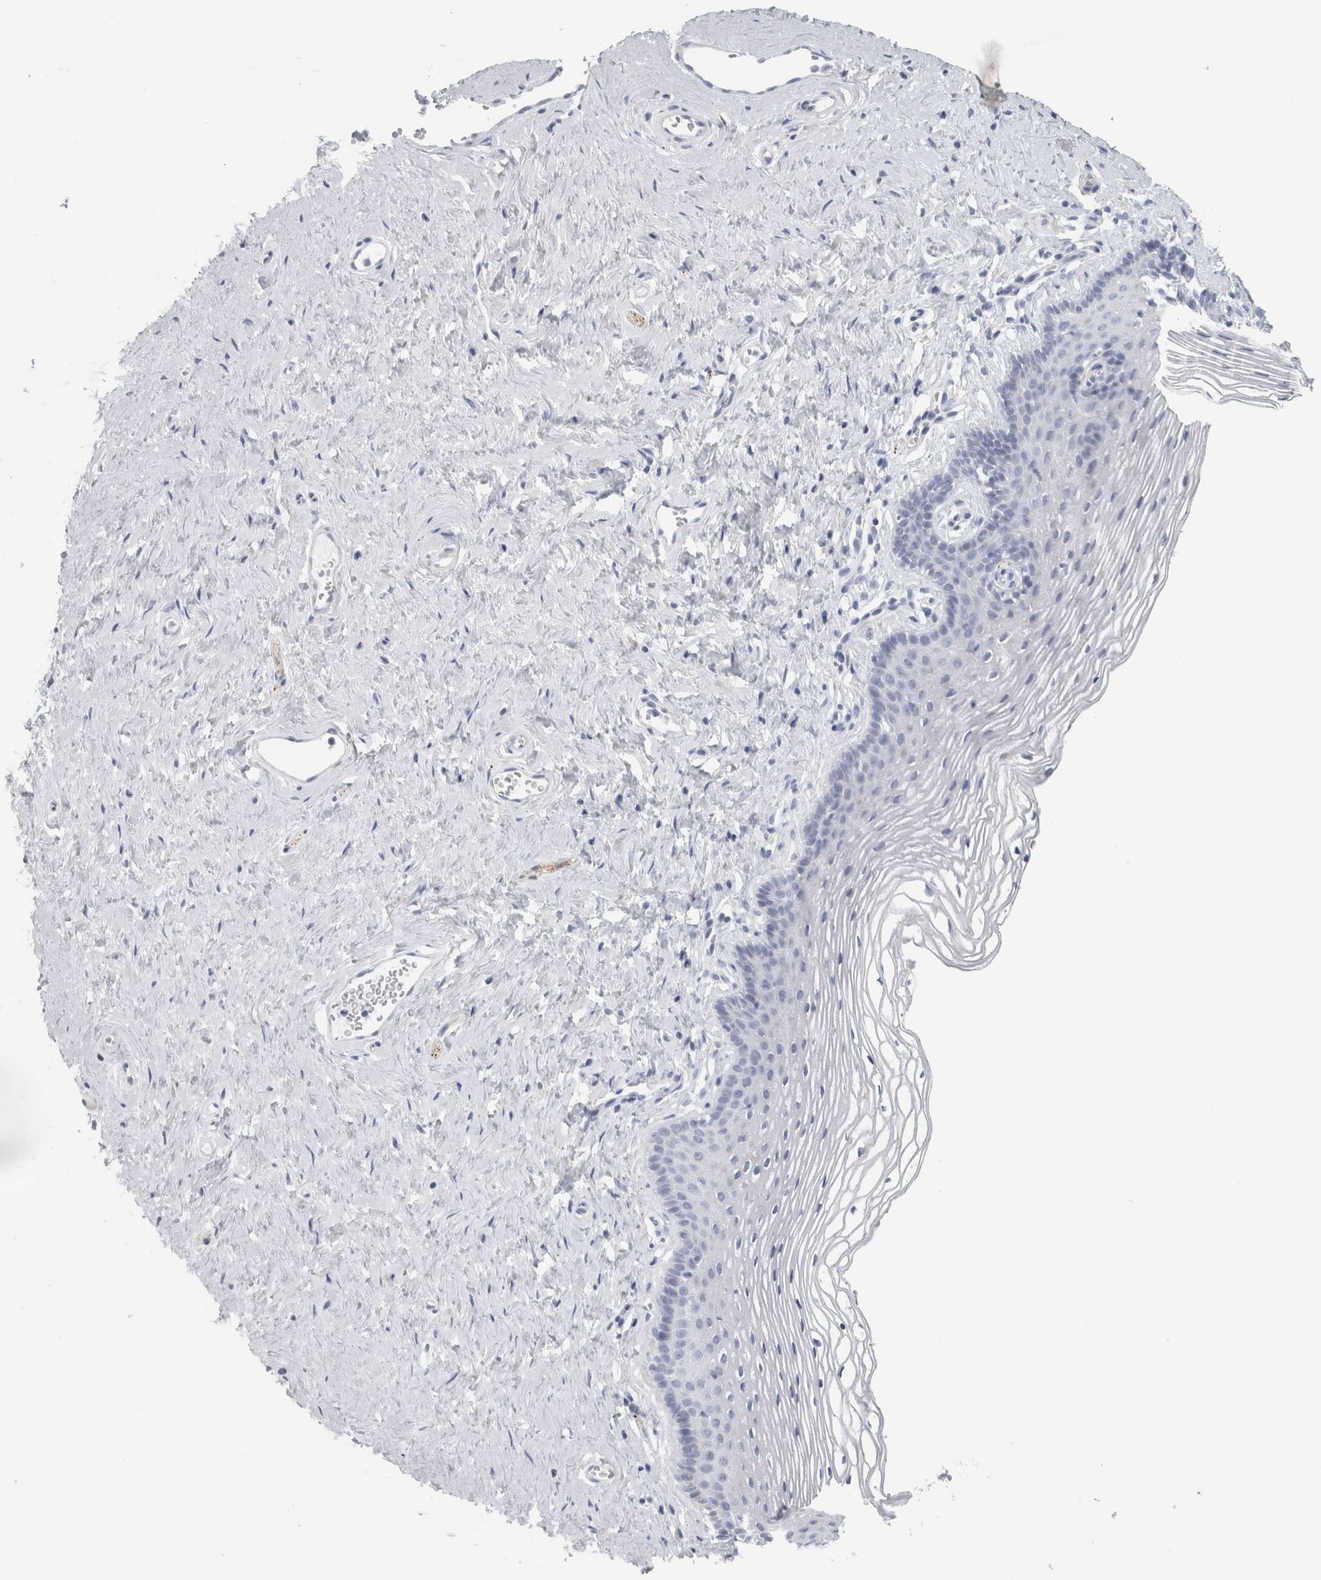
{"staining": {"intensity": "negative", "quantity": "none", "location": "none"}, "tissue": "vagina", "cell_type": "Squamous epithelial cells", "image_type": "normal", "snomed": [{"axis": "morphology", "description": "Normal tissue, NOS"}, {"axis": "topography", "description": "Vagina"}], "caption": "An immunohistochemistry micrograph of benign vagina is shown. There is no staining in squamous epithelial cells of vagina.", "gene": "CPE", "patient": {"sex": "female", "age": 32}}